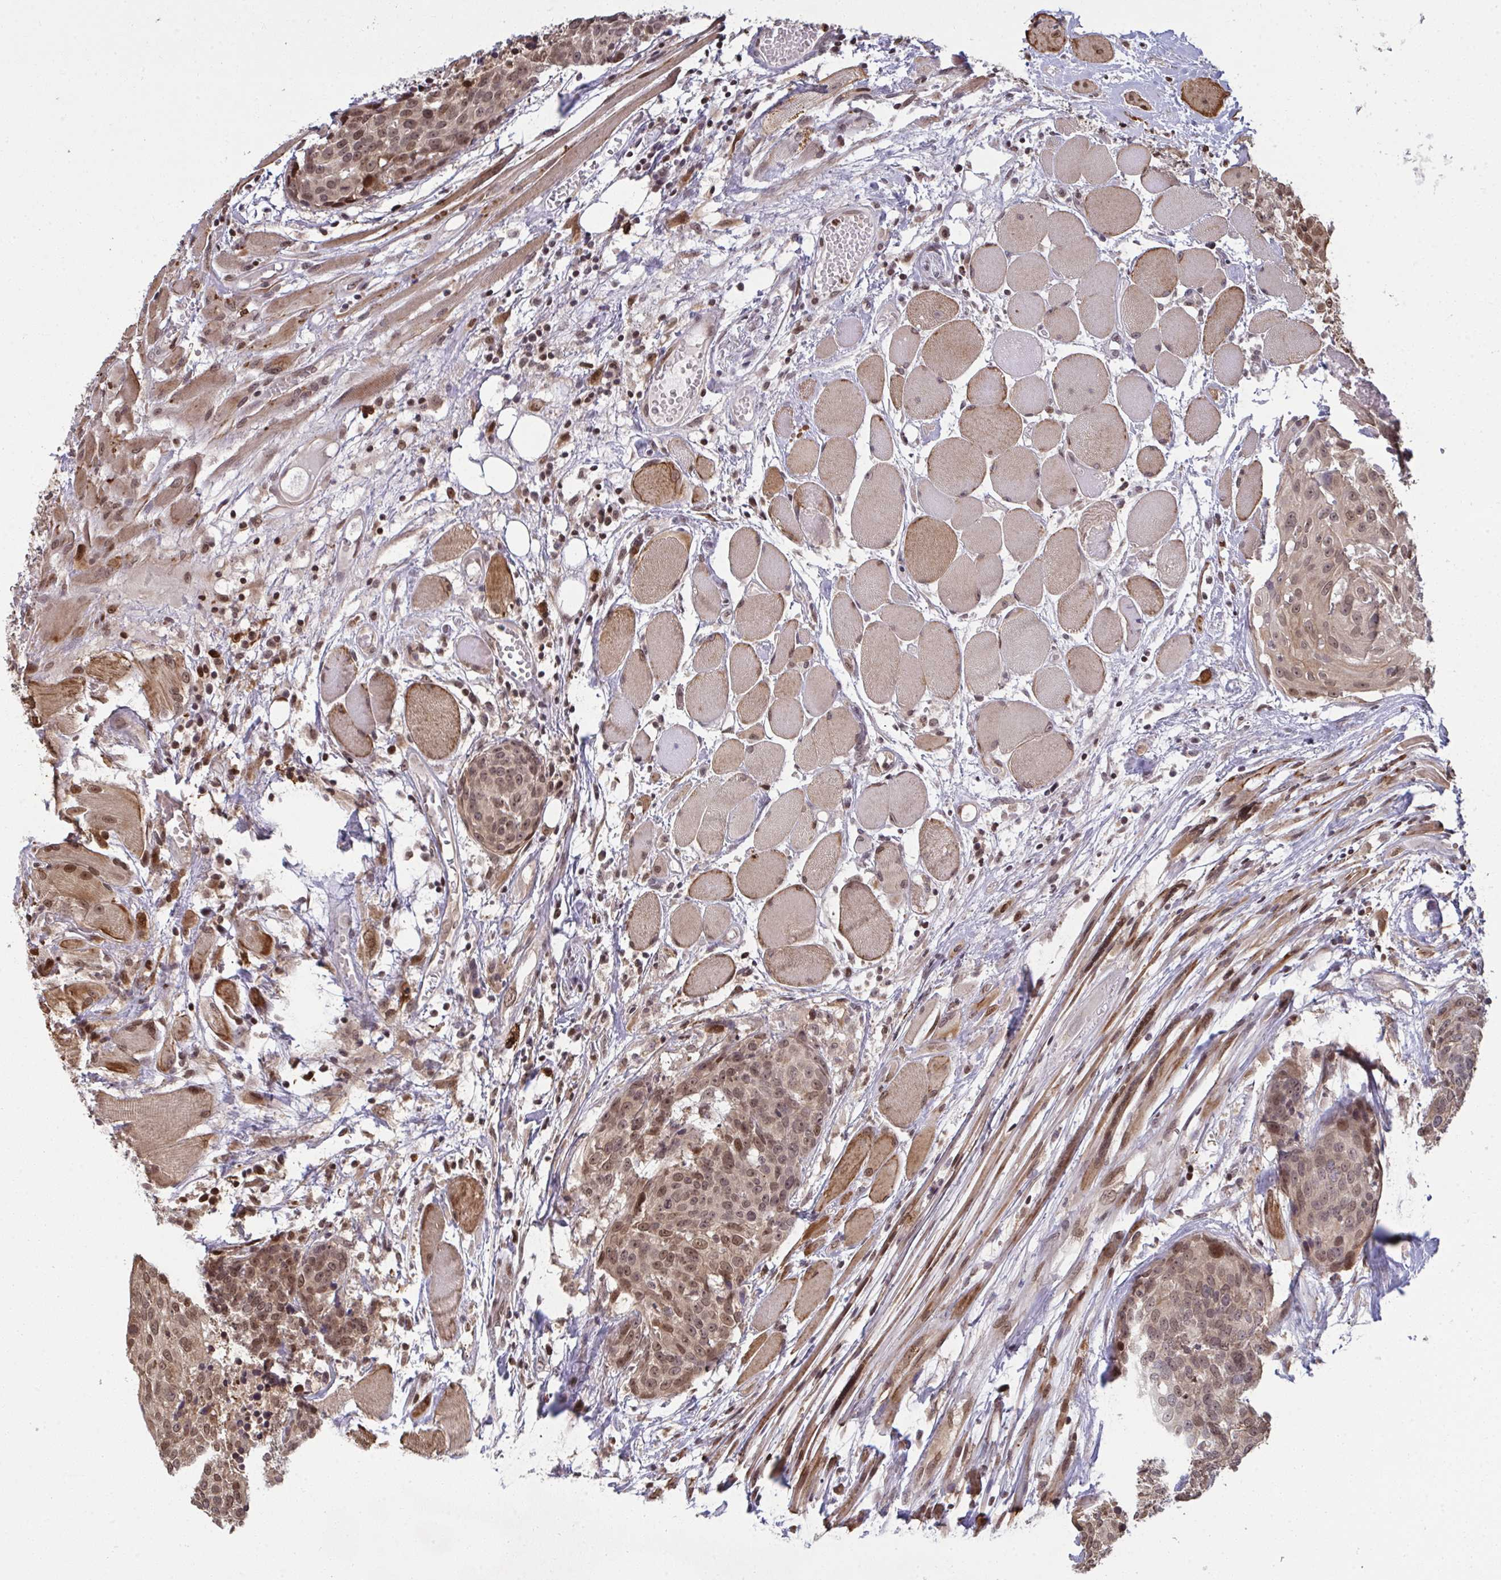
{"staining": {"intensity": "moderate", "quantity": ">75%", "location": "nuclear"}, "tissue": "head and neck cancer", "cell_type": "Tumor cells", "image_type": "cancer", "snomed": [{"axis": "morphology", "description": "Squamous cell carcinoma, NOS"}, {"axis": "topography", "description": "Oral tissue"}, {"axis": "topography", "description": "Head-Neck"}], "caption": "Immunohistochemical staining of head and neck squamous cell carcinoma shows moderate nuclear protein positivity in about >75% of tumor cells. (Brightfield microscopy of DAB IHC at high magnification).", "gene": "UXT", "patient": {"sex": "male", "age": 64}}